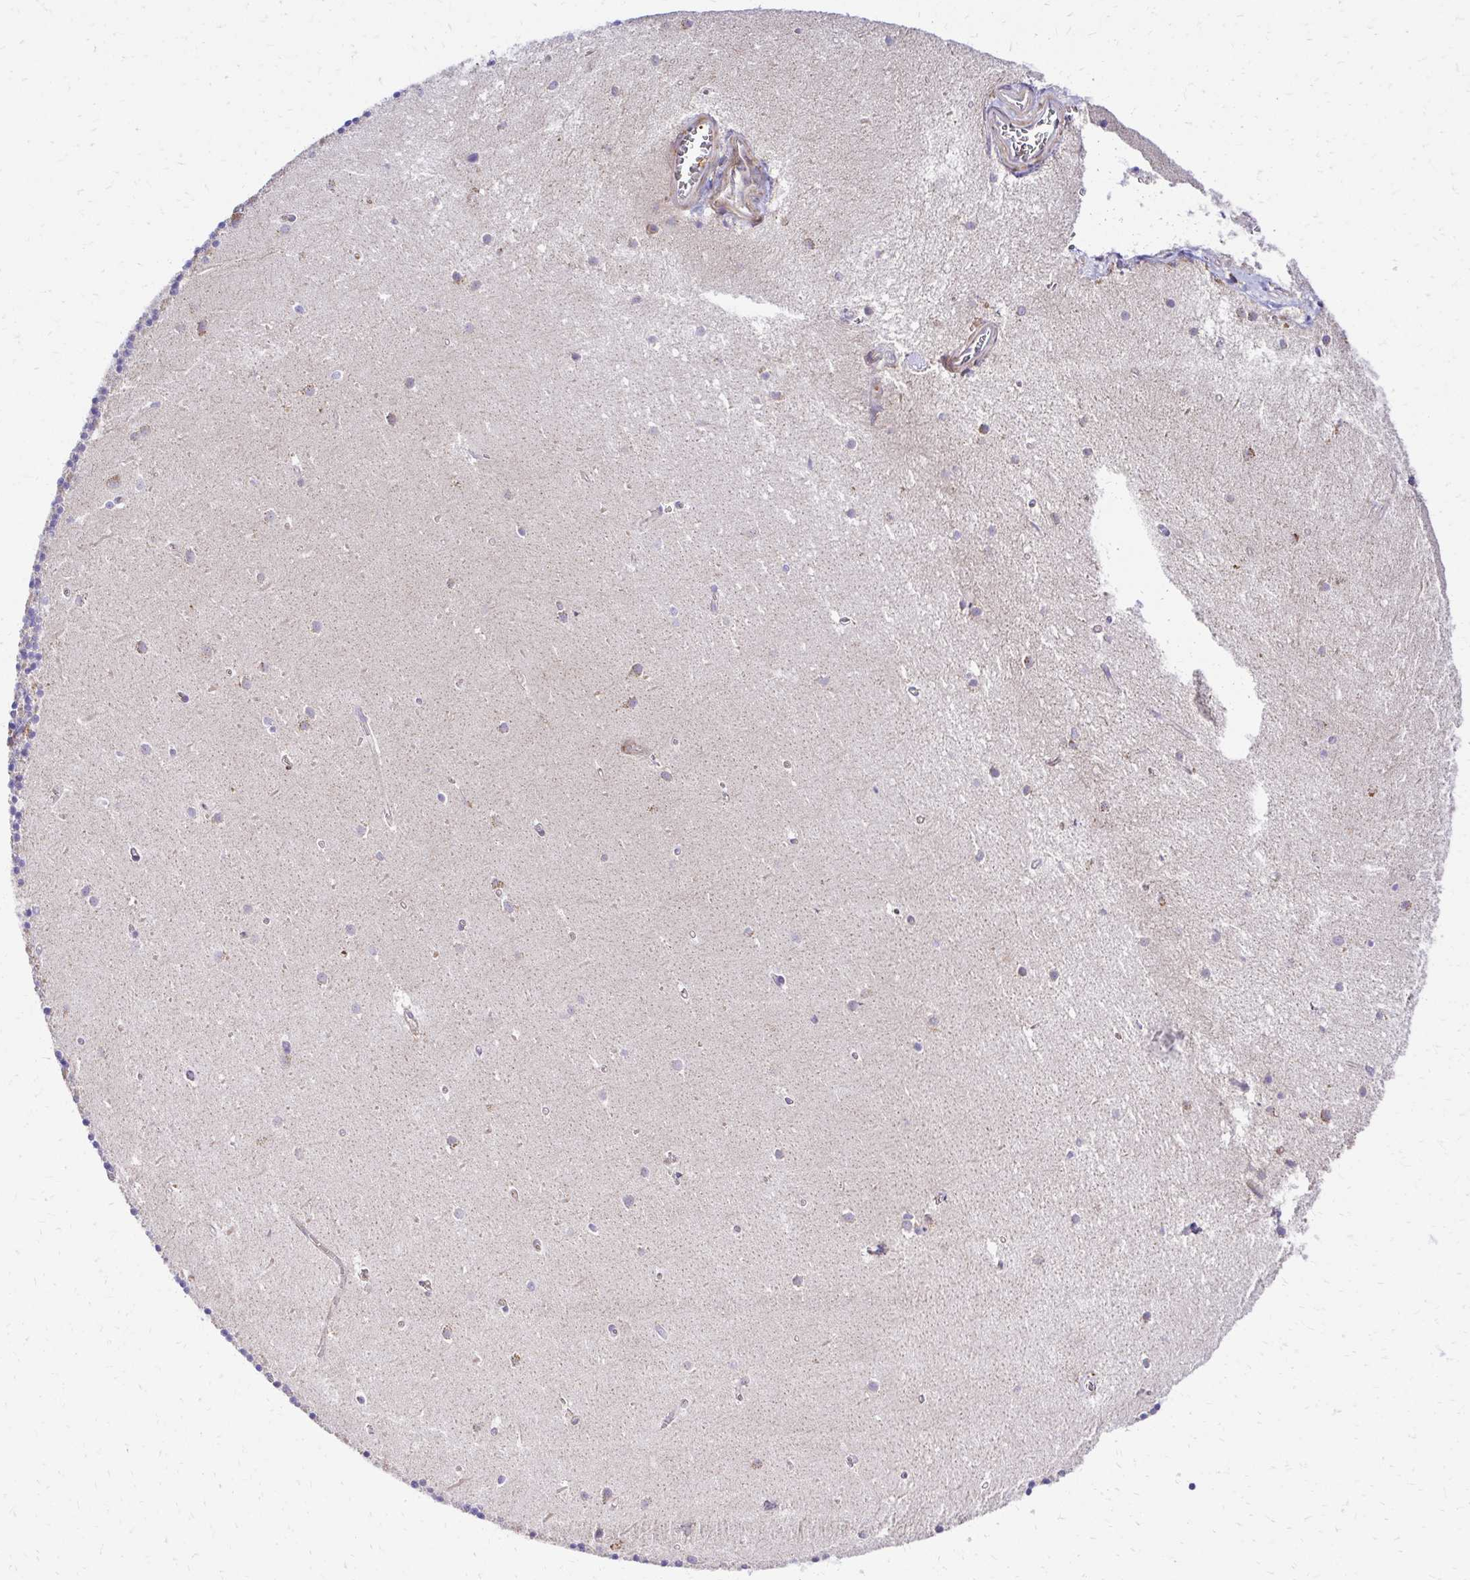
{"staining": {"intensity": "weak", "quantity": ">75%", "location": "cytoplasmic/membranous"}, "tissue": "cerebellum", "cell_type": "Cells in granular layer", "image_type": "normal", "snomed": [{"axis": "morphology", "description": "Normal tissue, NOS"}, {"axis": "topography", "description": "Cerebellum"}], "caption": "Protein staining by immunohistochemistry demonstrates weak cytoplasmic/membranous staining in about >75% of cells in granular layer in unremarkable cerebellum.", "gene": "MRPL13", "patient": {"sex": "male", "age": 54}}